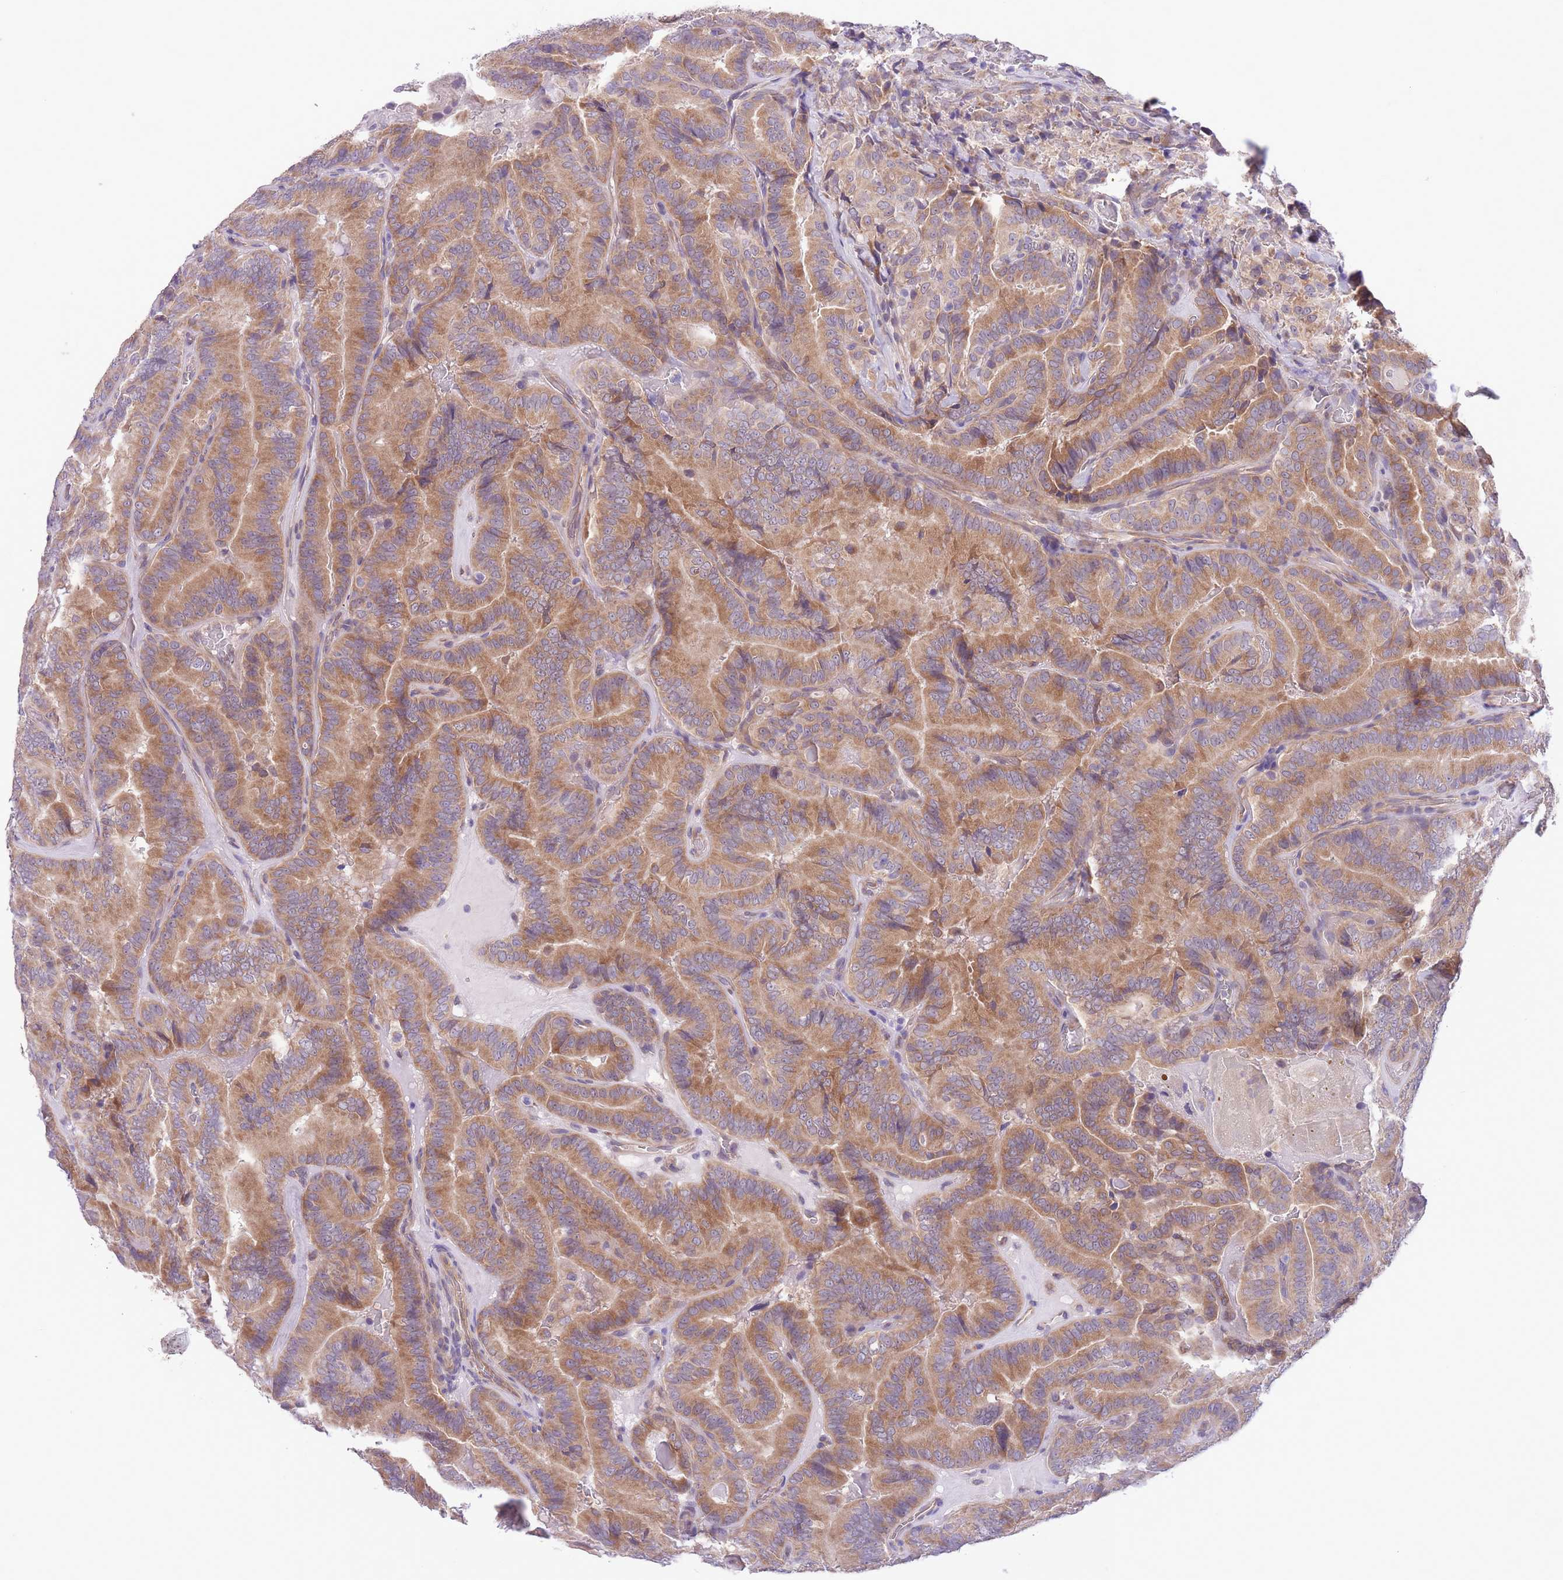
{"staining": {"intensity": "moderate", "quantity": ">75%", "location": "cytoplasmic/membranous"}, "tissue": "thyroid cancer", "cell_type": "Tumor cells", "image_type": "cancer", "snomed": [{"axis": "morphology", "description": "Papillary adenocarcinoma, NOS"}, {"axis": "topography", "description": "Thyroid gland"}], "caption": "High-magnification brightfield microscopy of thyroid papillary adenocarcinoma stained with DAB (brown) and counterstained with hematoxylin (blue). tumor cells exhibit moderate cytoplasmic/membranous expression is appreciated in approximately>75% of cells.", "gene": "WWOX", "patient": {"sex": "male", "age": 61}}